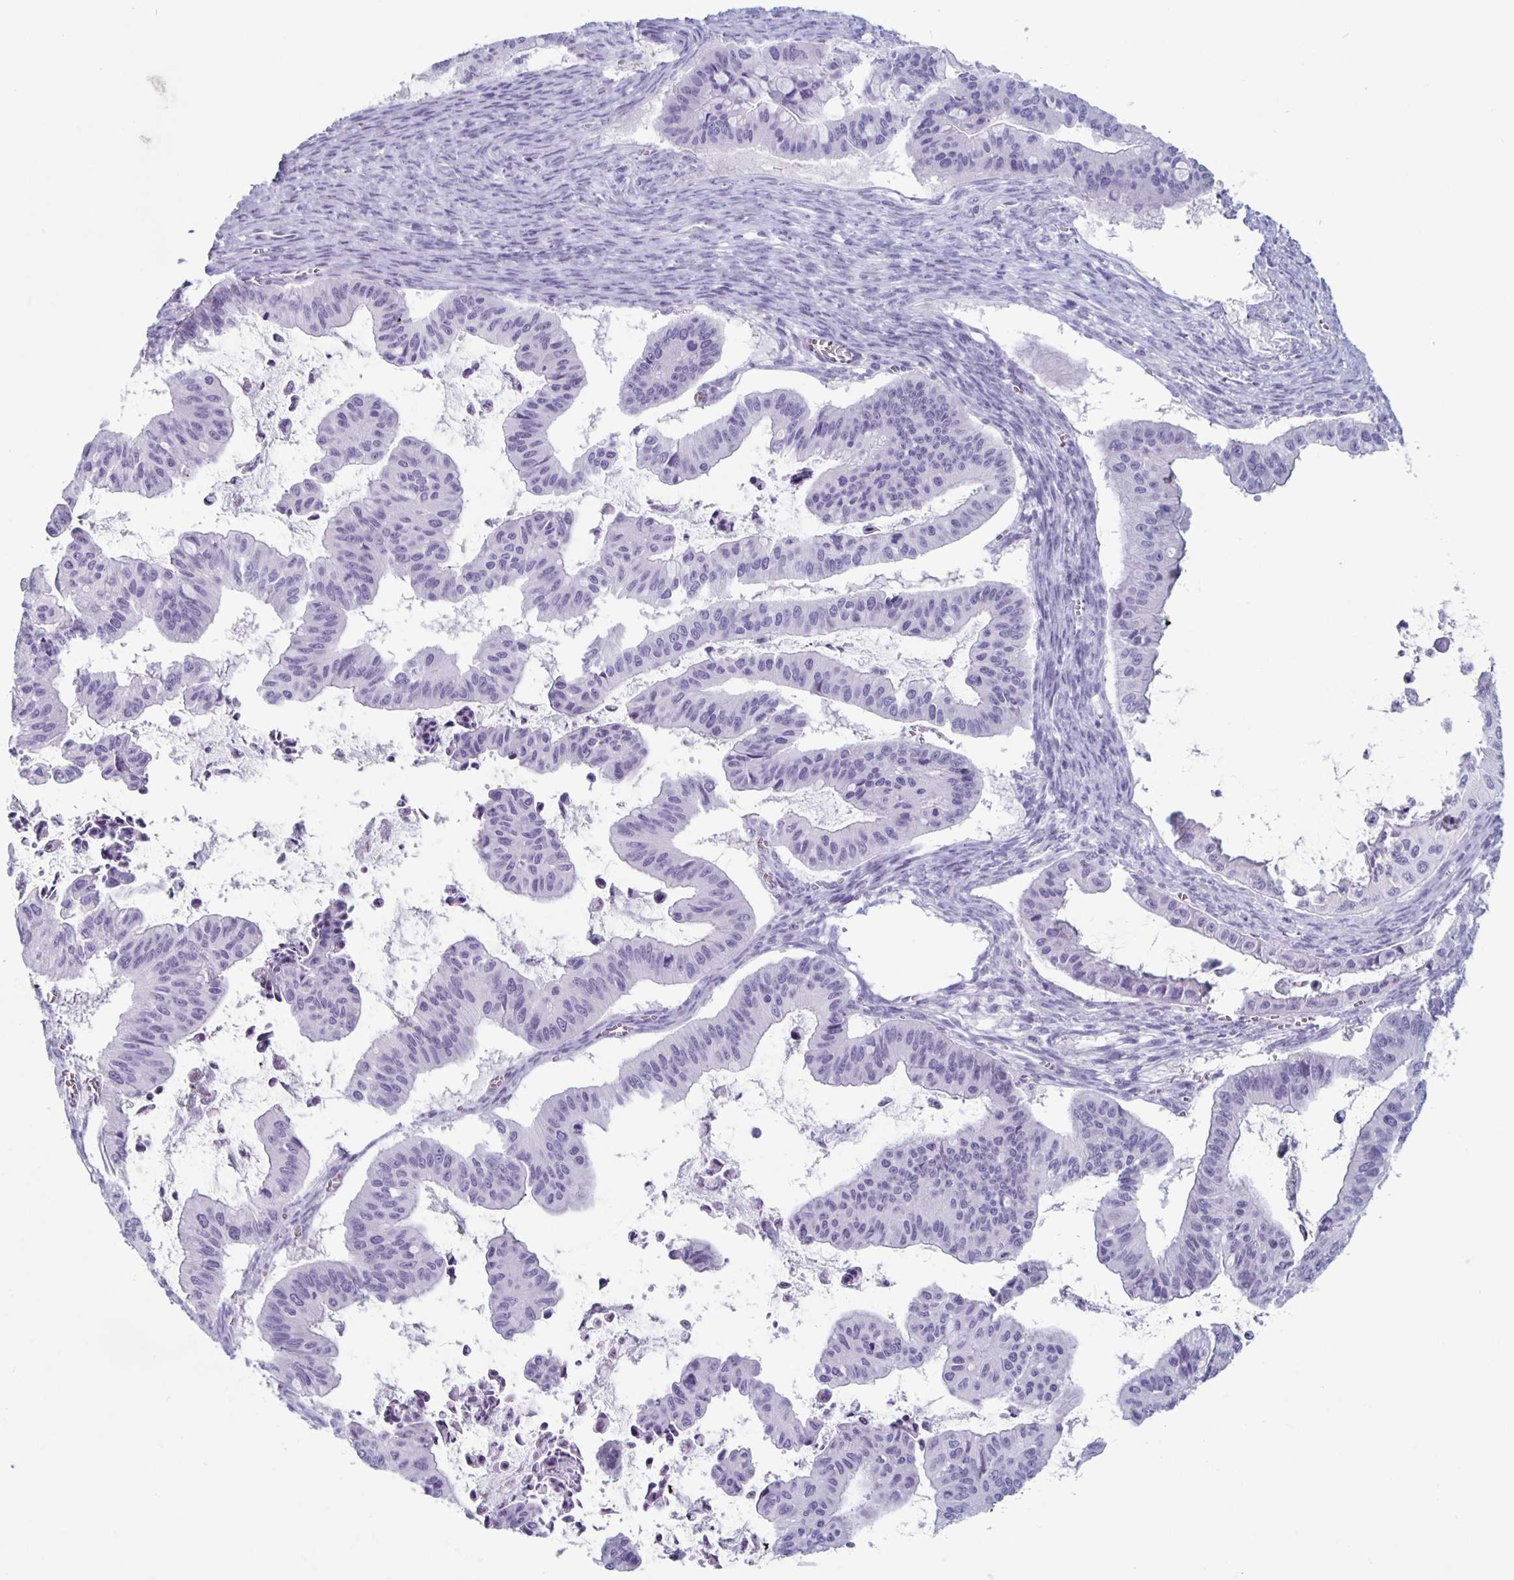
{"staining": {"intensity": "negative", "quantity": "none", "location": "none"}, "tissue": "ovarian cancer", "cell_type": "Tumor cells", "image_type": "cancer", "snomed": [{"axis": "morphology", "description": "Cystadenocarcinoma, mucinous, NOS"}, {"axis": "topography", "description": "Ovary"}], "caption": "Ovarian cancer was stained to show a protein in brown. There is no significant expression in tumor cells. The staining was performed using DAB to visualize the protein expression in brown, while the nuclei were stained in blue with hematoxylin (Magnification: 20x).", "gene": "GZMK", "patient": {"sex": "female", "age": 72}}